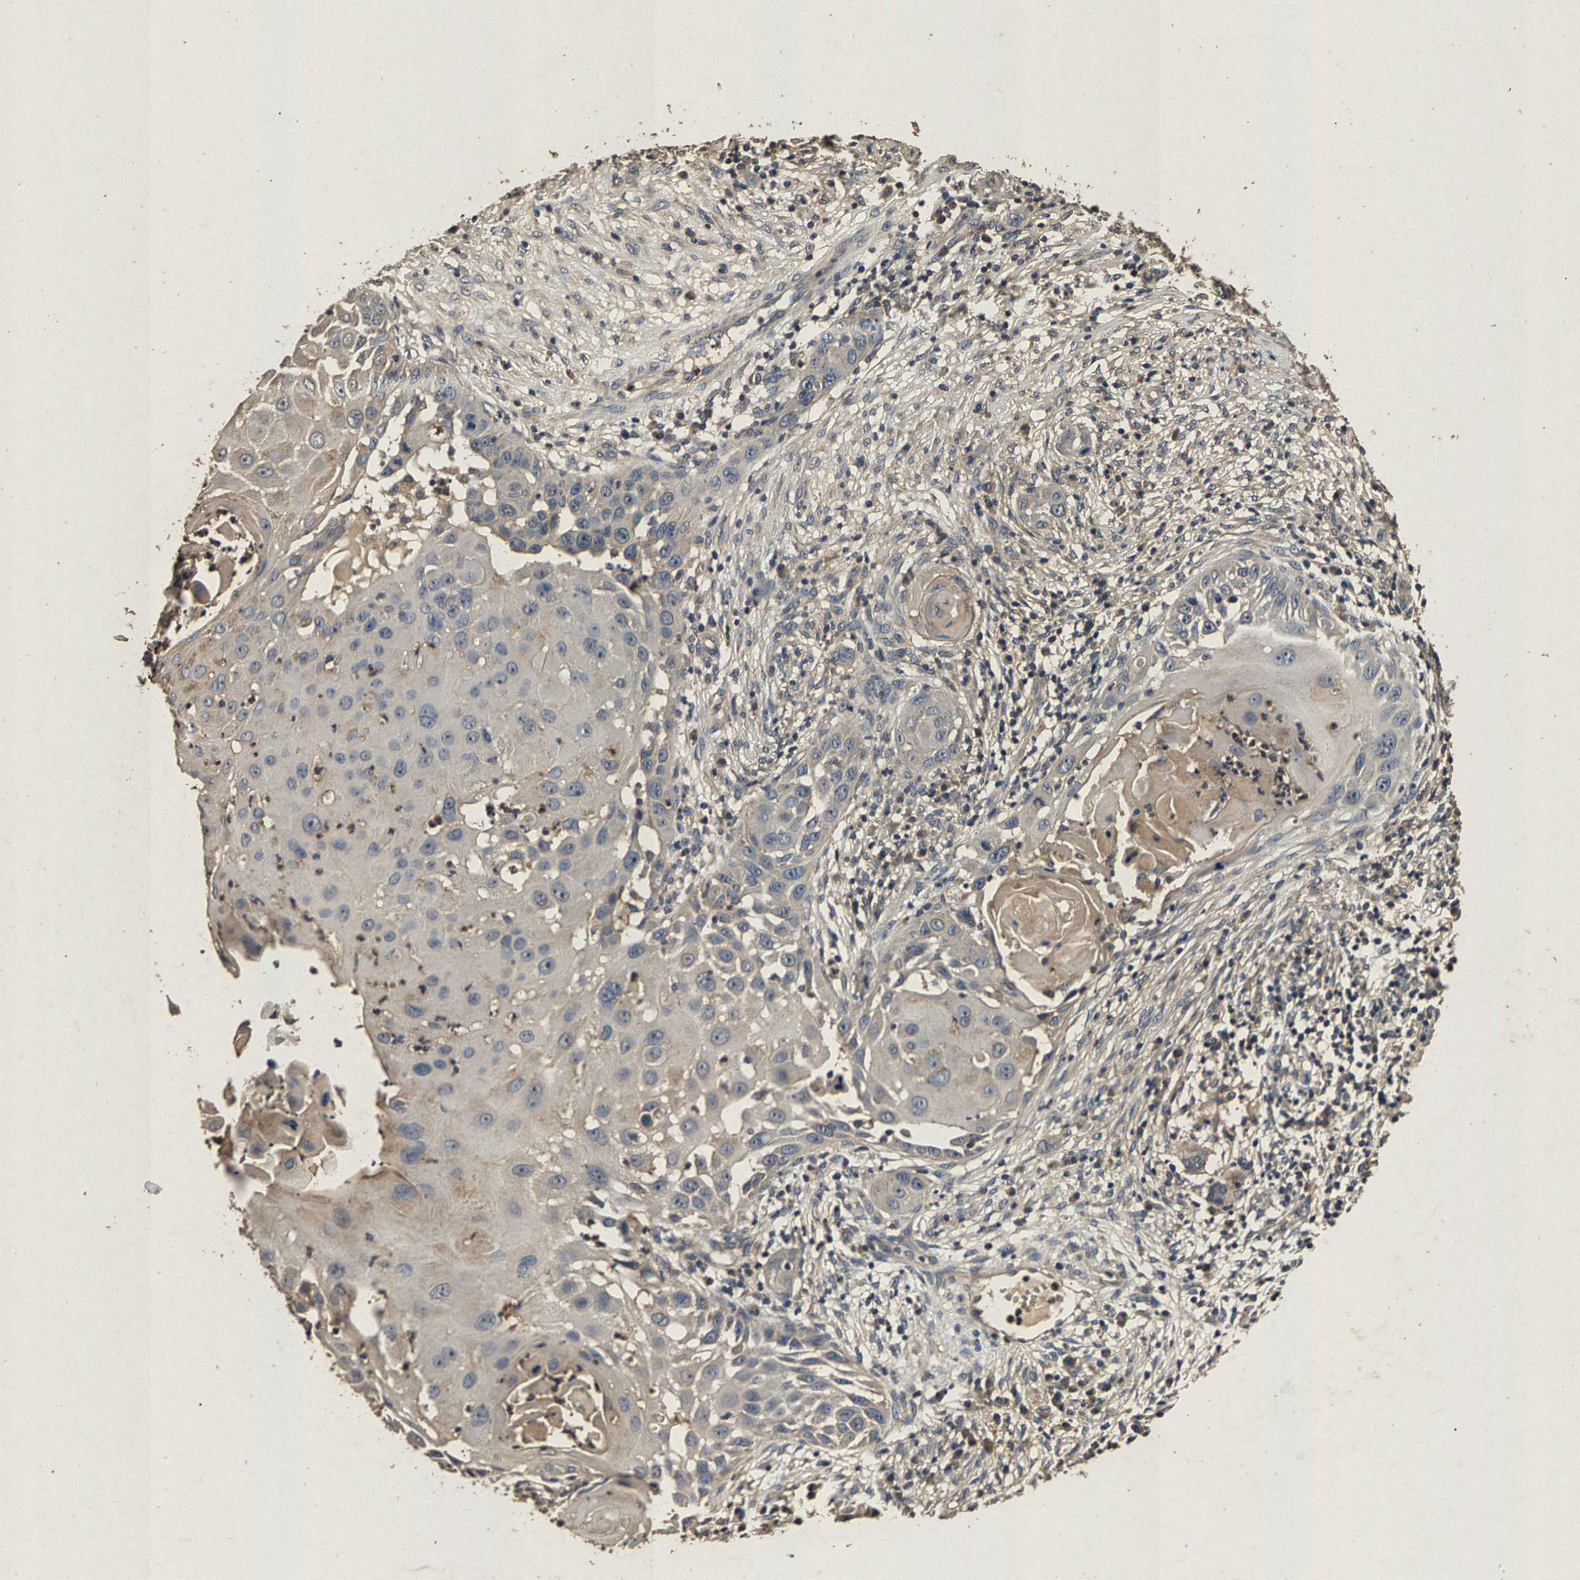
{"staining": {"intensity": "weak", "quantity": "<25%", "location": "cytoplasmic/membranous"}, "tissue": "skin cancer", "cell_type": "Tumor cells", "image_type": "cancer", "snomed": [{"axis": "morphology", "description": "Squamous cell carcinoma, NOS"}, {"axis": "topography", "description": "Skin"}], "caption": "Tumor cells are negative for protein expression in human skin cancer (squamous cell carcinoma). The staining was performed using DAB to visualize the protein expression in brown, while the nuclei were stained in blue with hematoxylin (Magnification: 20x).", "gene": "PPP1CC", "patient": {"sex": "female", "age": 44}}